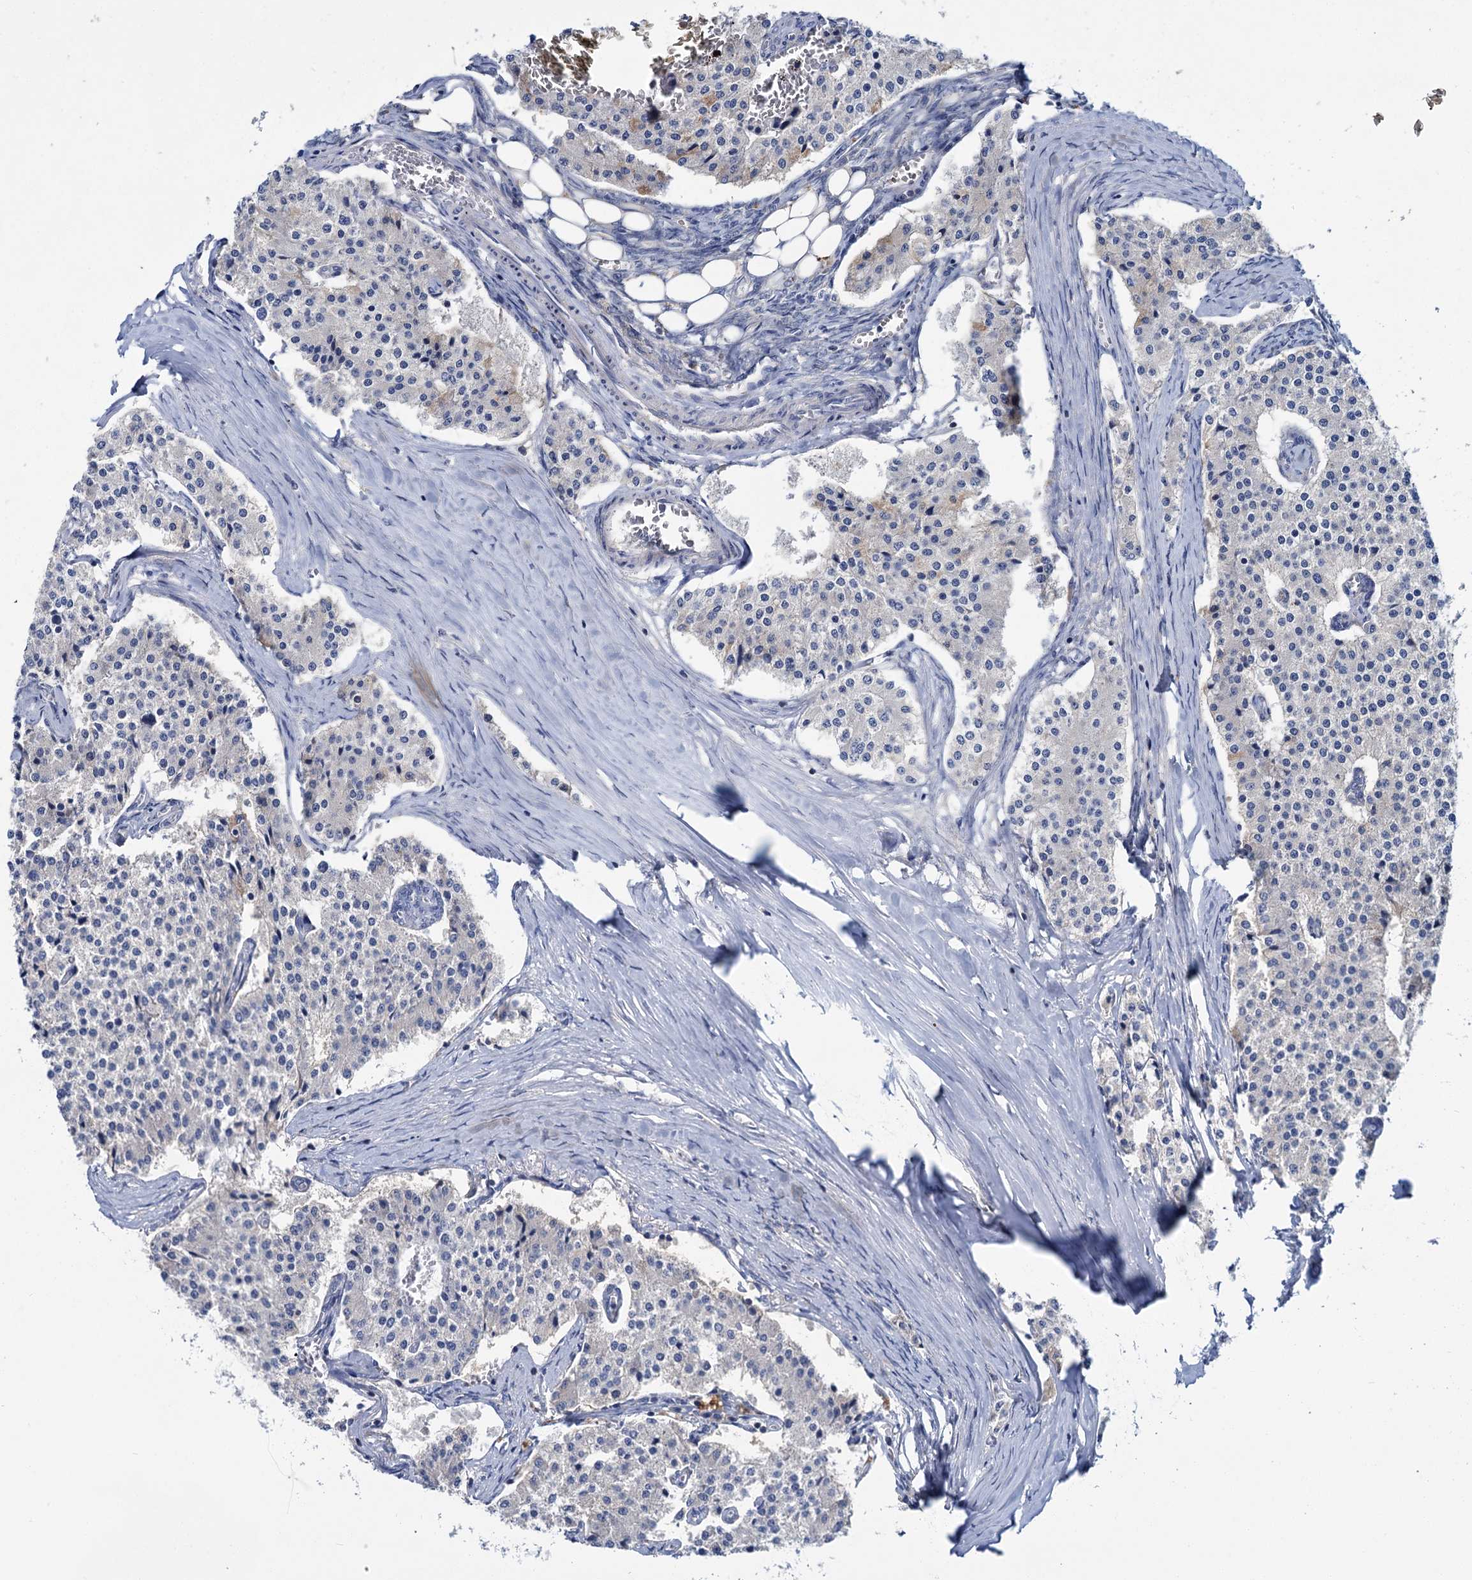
{"staining": {"intensity": "negative", "quantity": "none", "location": "none"}, "tissue": "carcinoid", "cell_type": "Tumor cells", "image_type": "cancer", "snomed": [{"axis": "morphology", "description": "Carcinoid, malignant, NOS"}, {"axis": "topography", "description": "Colon"}], "caption": "Carcinoid stained for a protein using immunohistochemistry shows no positivity tumor cells.", "gene": "FGFR2", "patient": {"sex": "female", "age": 52}}